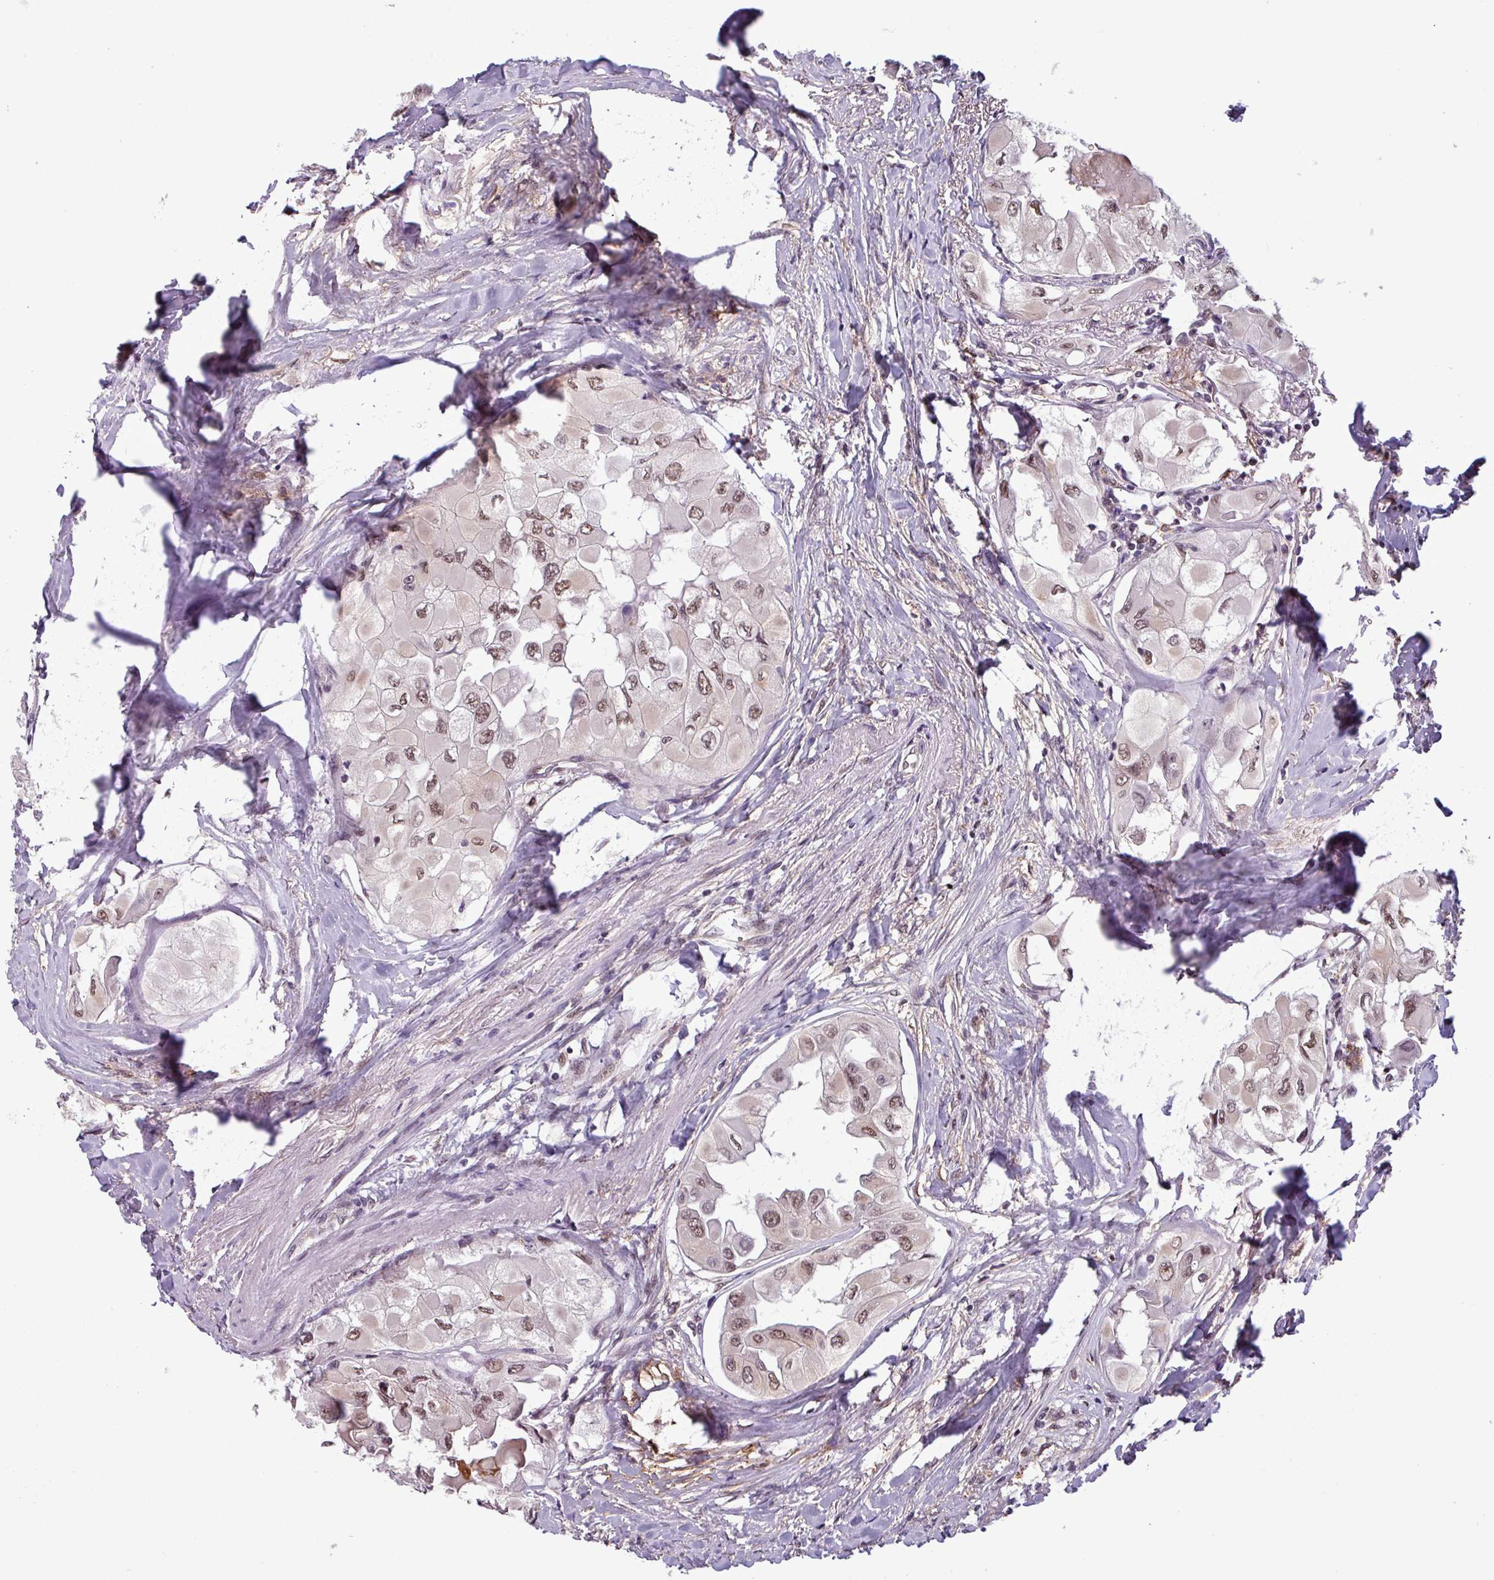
{"staining": {"intensity": "moderate", "quantity": ">75%", "location": "nuclear"}, "tissue": "thyroid cancer", "cell_type": "Tumor cells", "image_type": "cancer", "snomed": [{"axis": "morphology", "description": "Normal tissue, NOS"}, {"axis": "morphology", "description": "Papillary adenocarcinoma, NOS"}, {"axis": "topography", "description": "Thyroid gland"}], "caption": "Moderate nuclear protein staining is identified in approximately >75% of tumor cells in thyroid cancer (papillary adenocarcinoma).", "gene": "NPFFR1", "patient": {"sex": "female", "age": 59}}